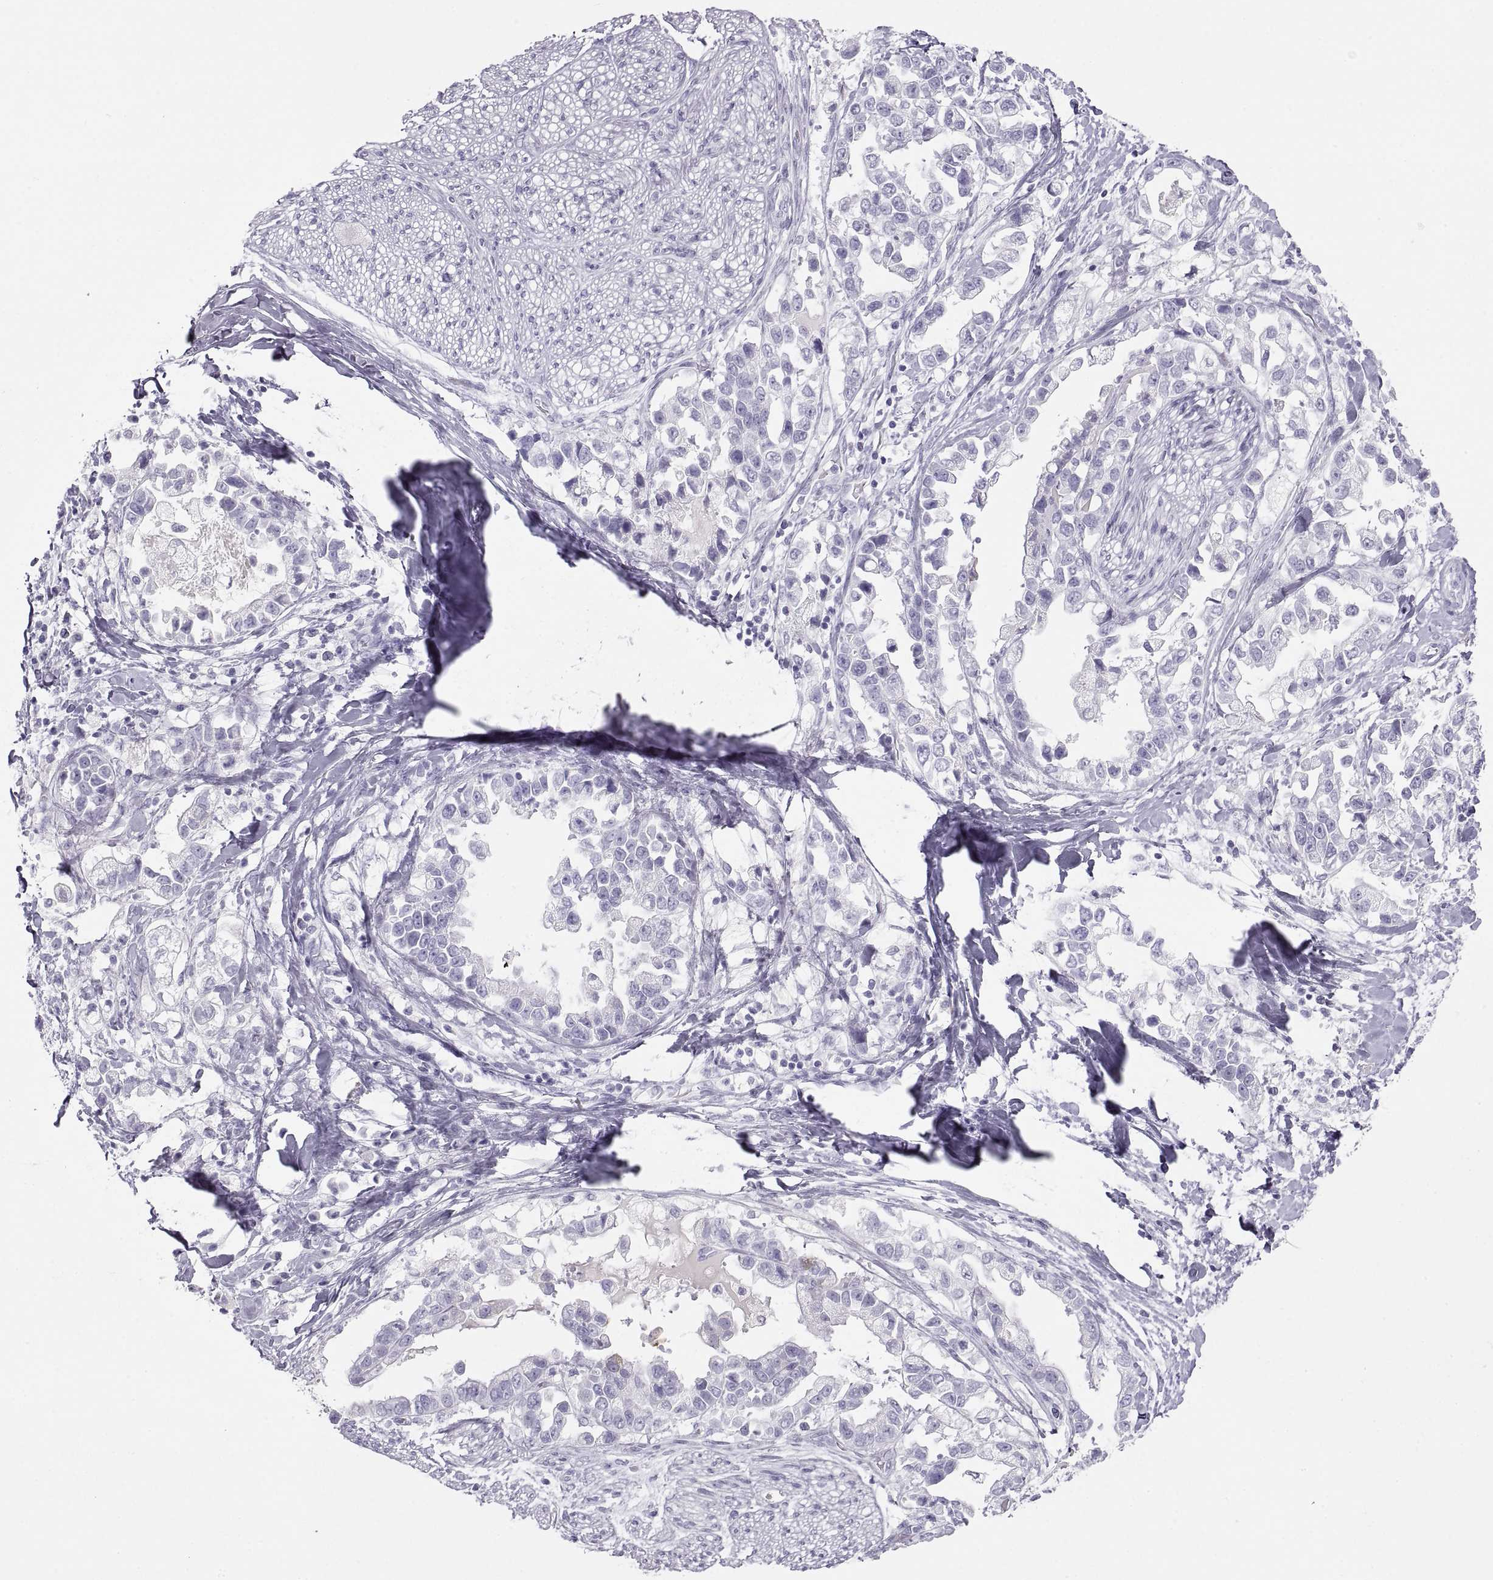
{"staining": {"intensity": "negative", "quantity": "none", "location": "none"}, "tissue": "stomach cancer", "cell_type": "Tumor cells", "image_type": "cancer", "snomed": [{"axis": "morphology", "description": "Adenocarcinoma, NOS"}, {"axis": "topography", "description": "Stomach"}], "caption": "Stomach cancer stained for a protein using immunohistochemistry (IHC) exhibits no expression tumor cells.", "gene": "SEMG1", "patient": {"sex": "male", "age": 59}}